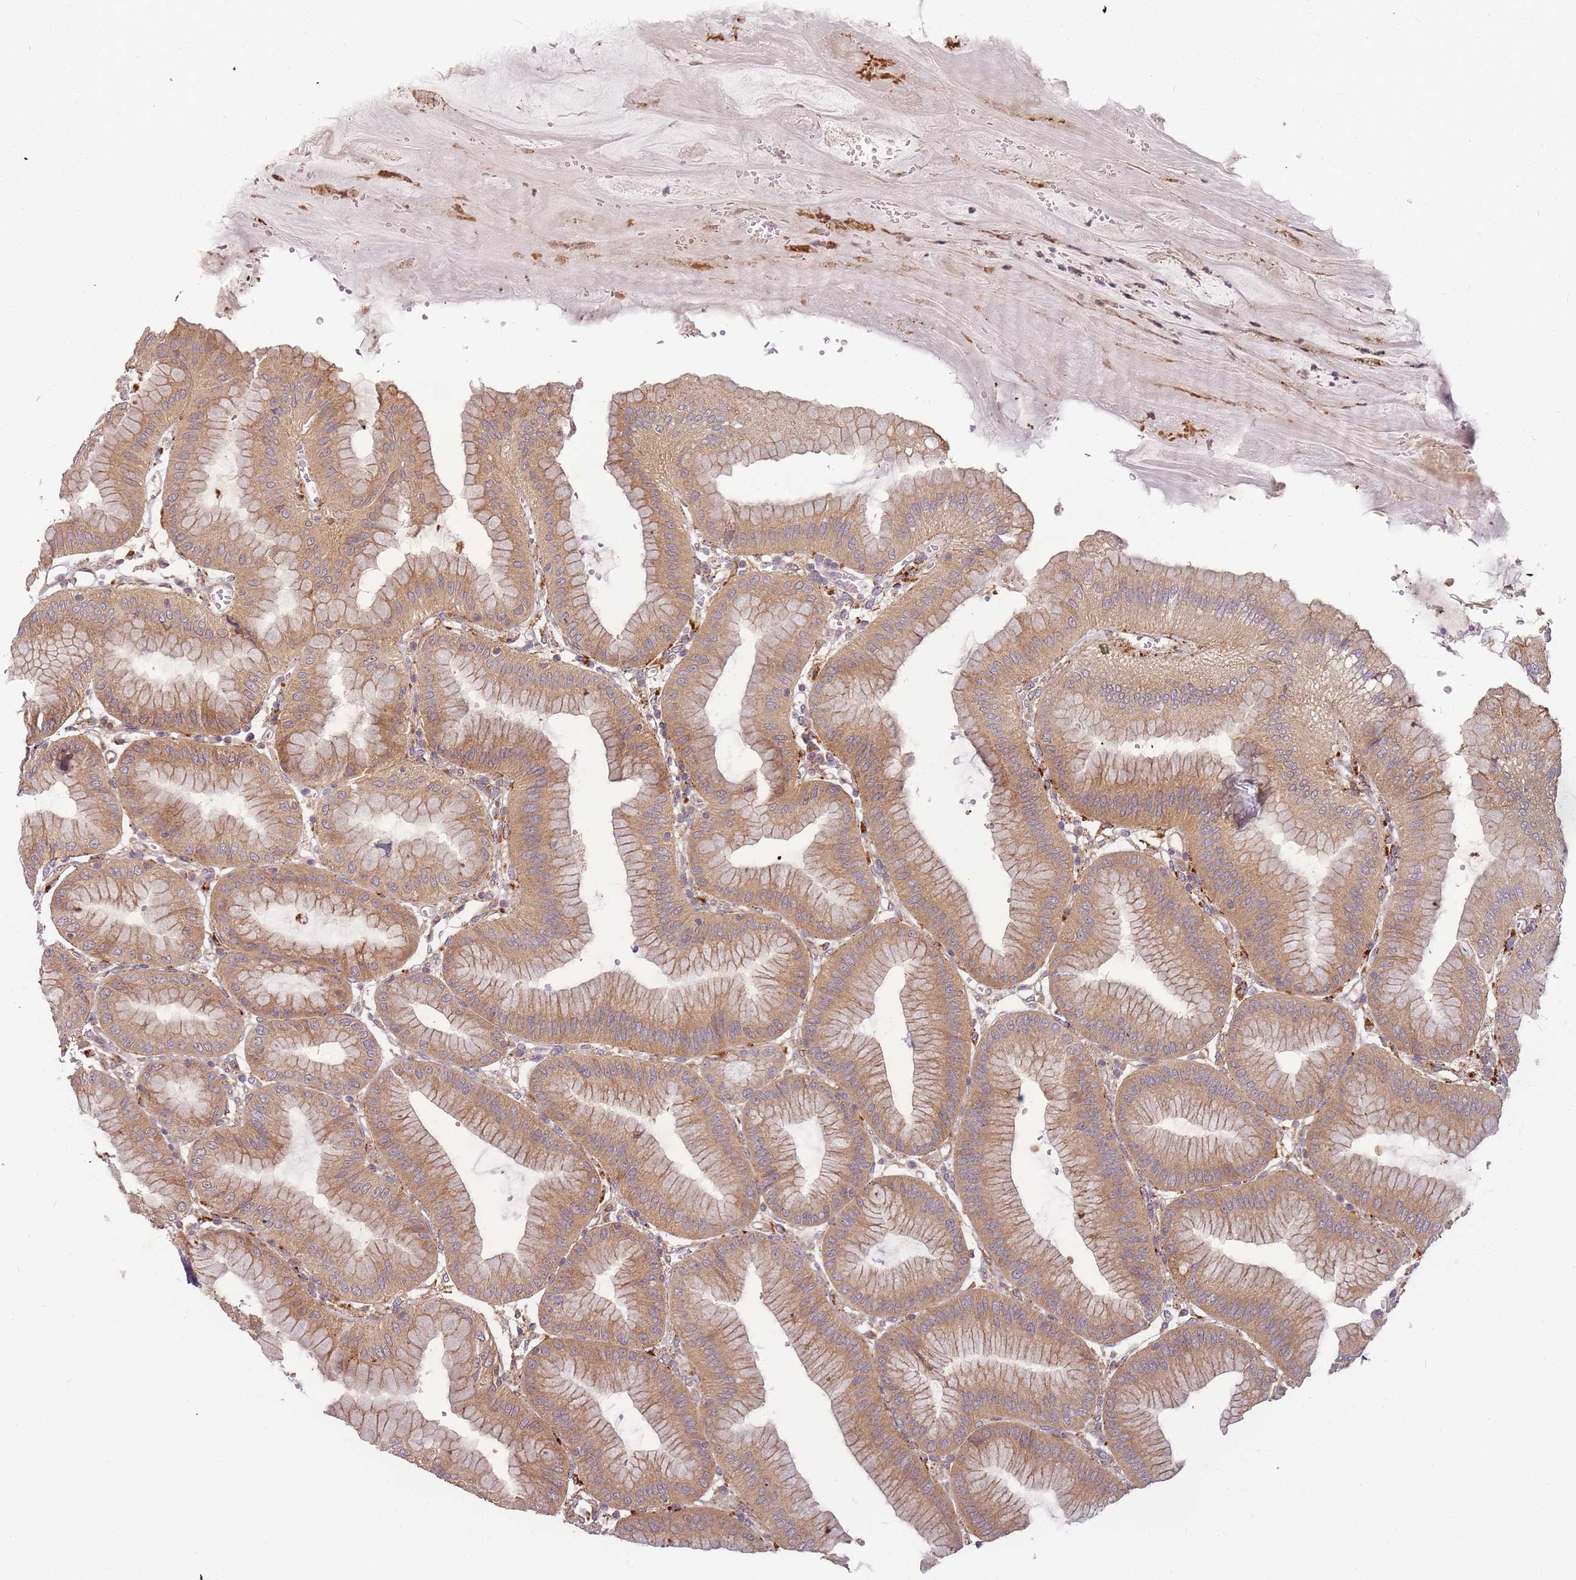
{"staining": {"intensity": "moderate", "quantity": ">75%", "location": "cytoplasmic/membranous"}, "tissue": "stomach", "cell_type": "Glandular cells", "image_type": "normal", "snomed": [{"axis": "morphology", "description": "Normal tissue, NOS"}, {"axis": "topography", "description": "Stomach, lower"}], "caption": "Immunohistochemical staining of benign human stomach exhibits moderate cytoplasmic/membranous protein expression in about >75% of glandular cells.", "gene": "ATG5", "patient": {"sex": "male", "age": 71}}